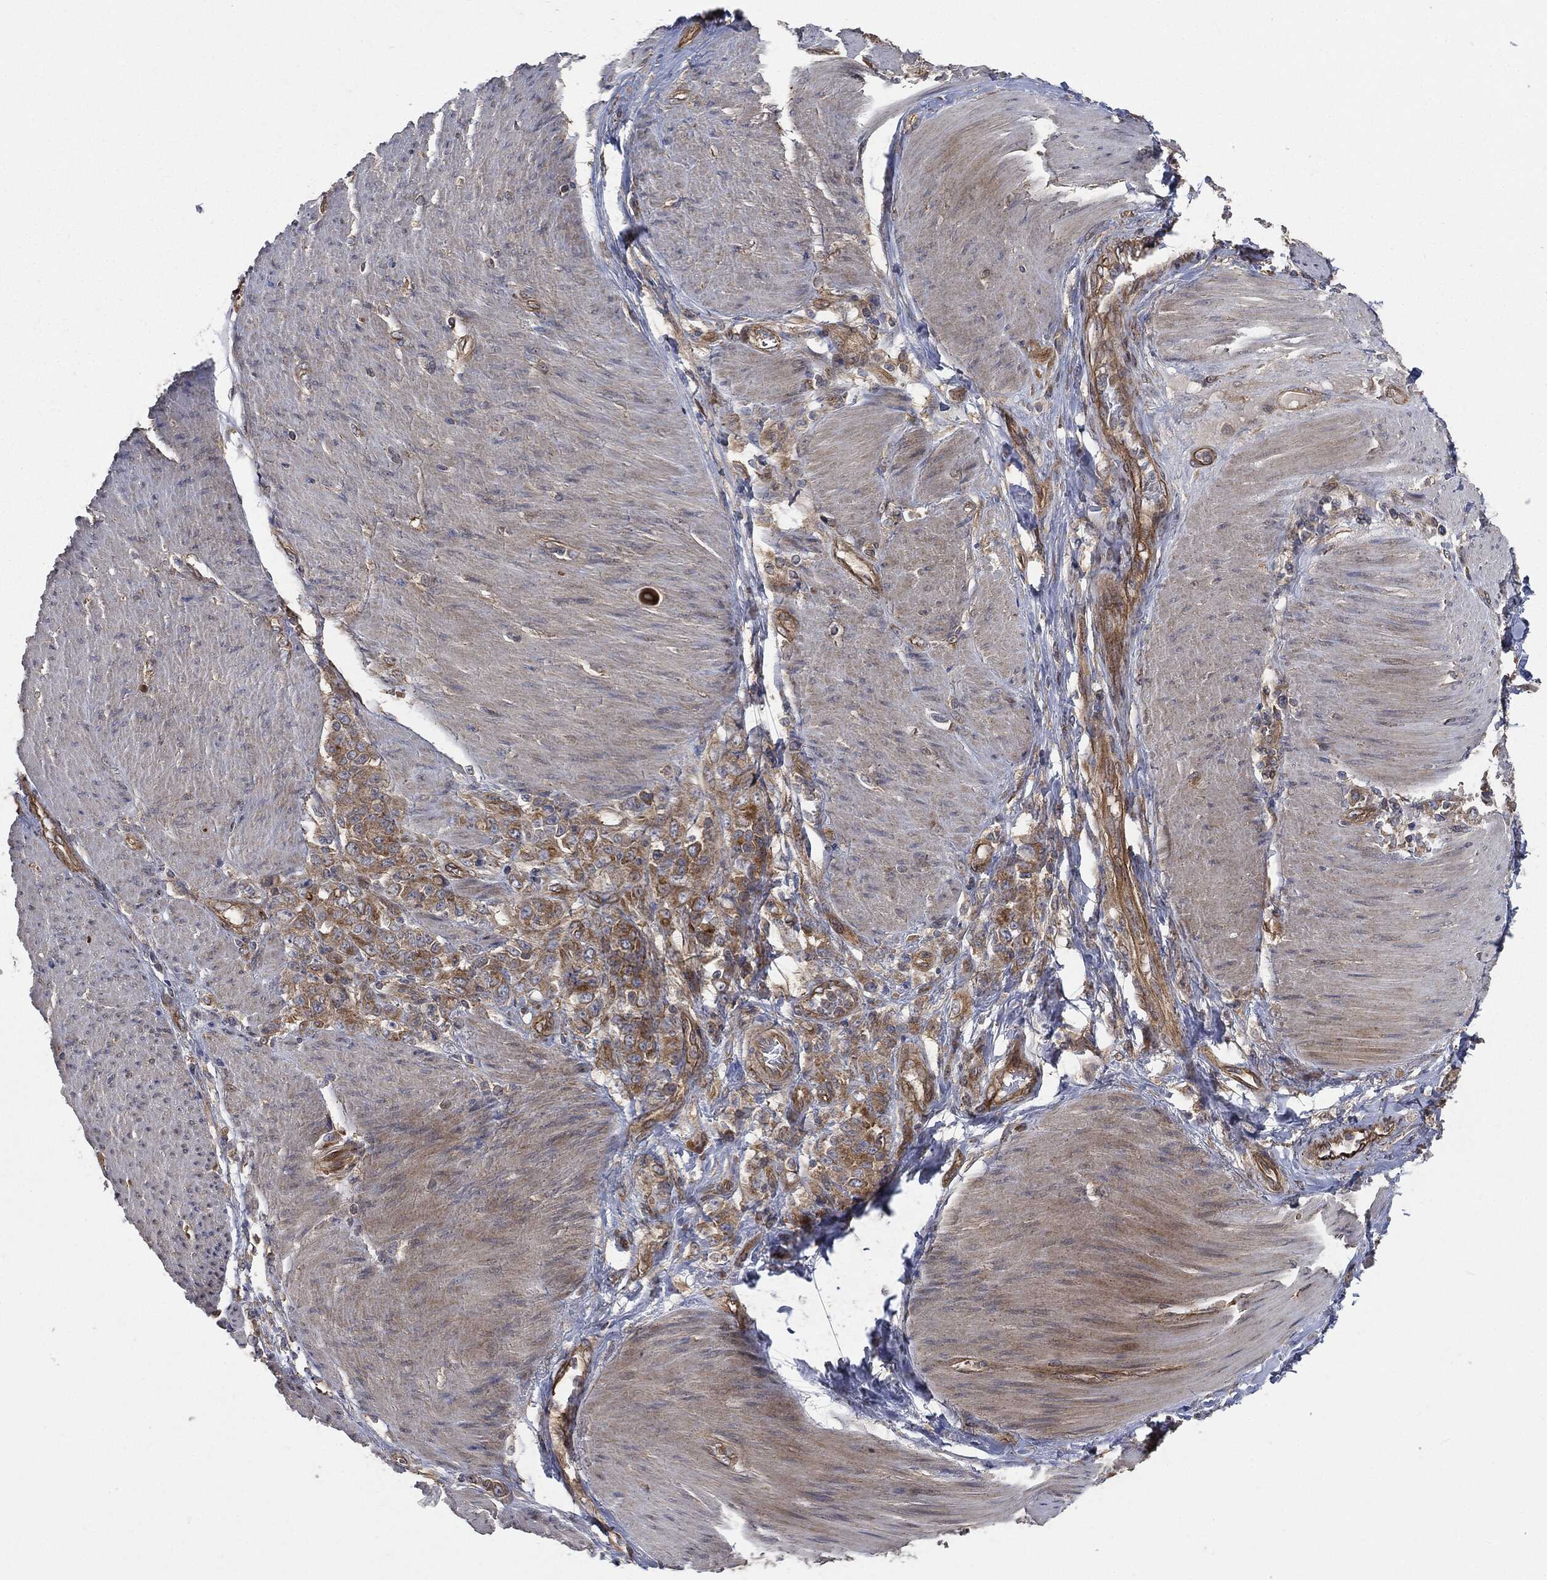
{"staining": {"intensity": "strong", "quantity": ">75%", "location": "cytoplasmic/membranous"}, "tissue": "stomach cancer", "cell_type": "Tumor cells", "image_type": "cancer", "snomed": [{"axis": "morphology", "description": "Adenocarcinoma, NOS"}, {"axis": "topography", "description": "Stomach"}], "caption": "Stomach cancer stained for a protein exhibits strong cytoplasmic/membranous positivity in tumor cells.", "gene": "EPS15L1", "patient": {"sex": "female", "age": 79}}